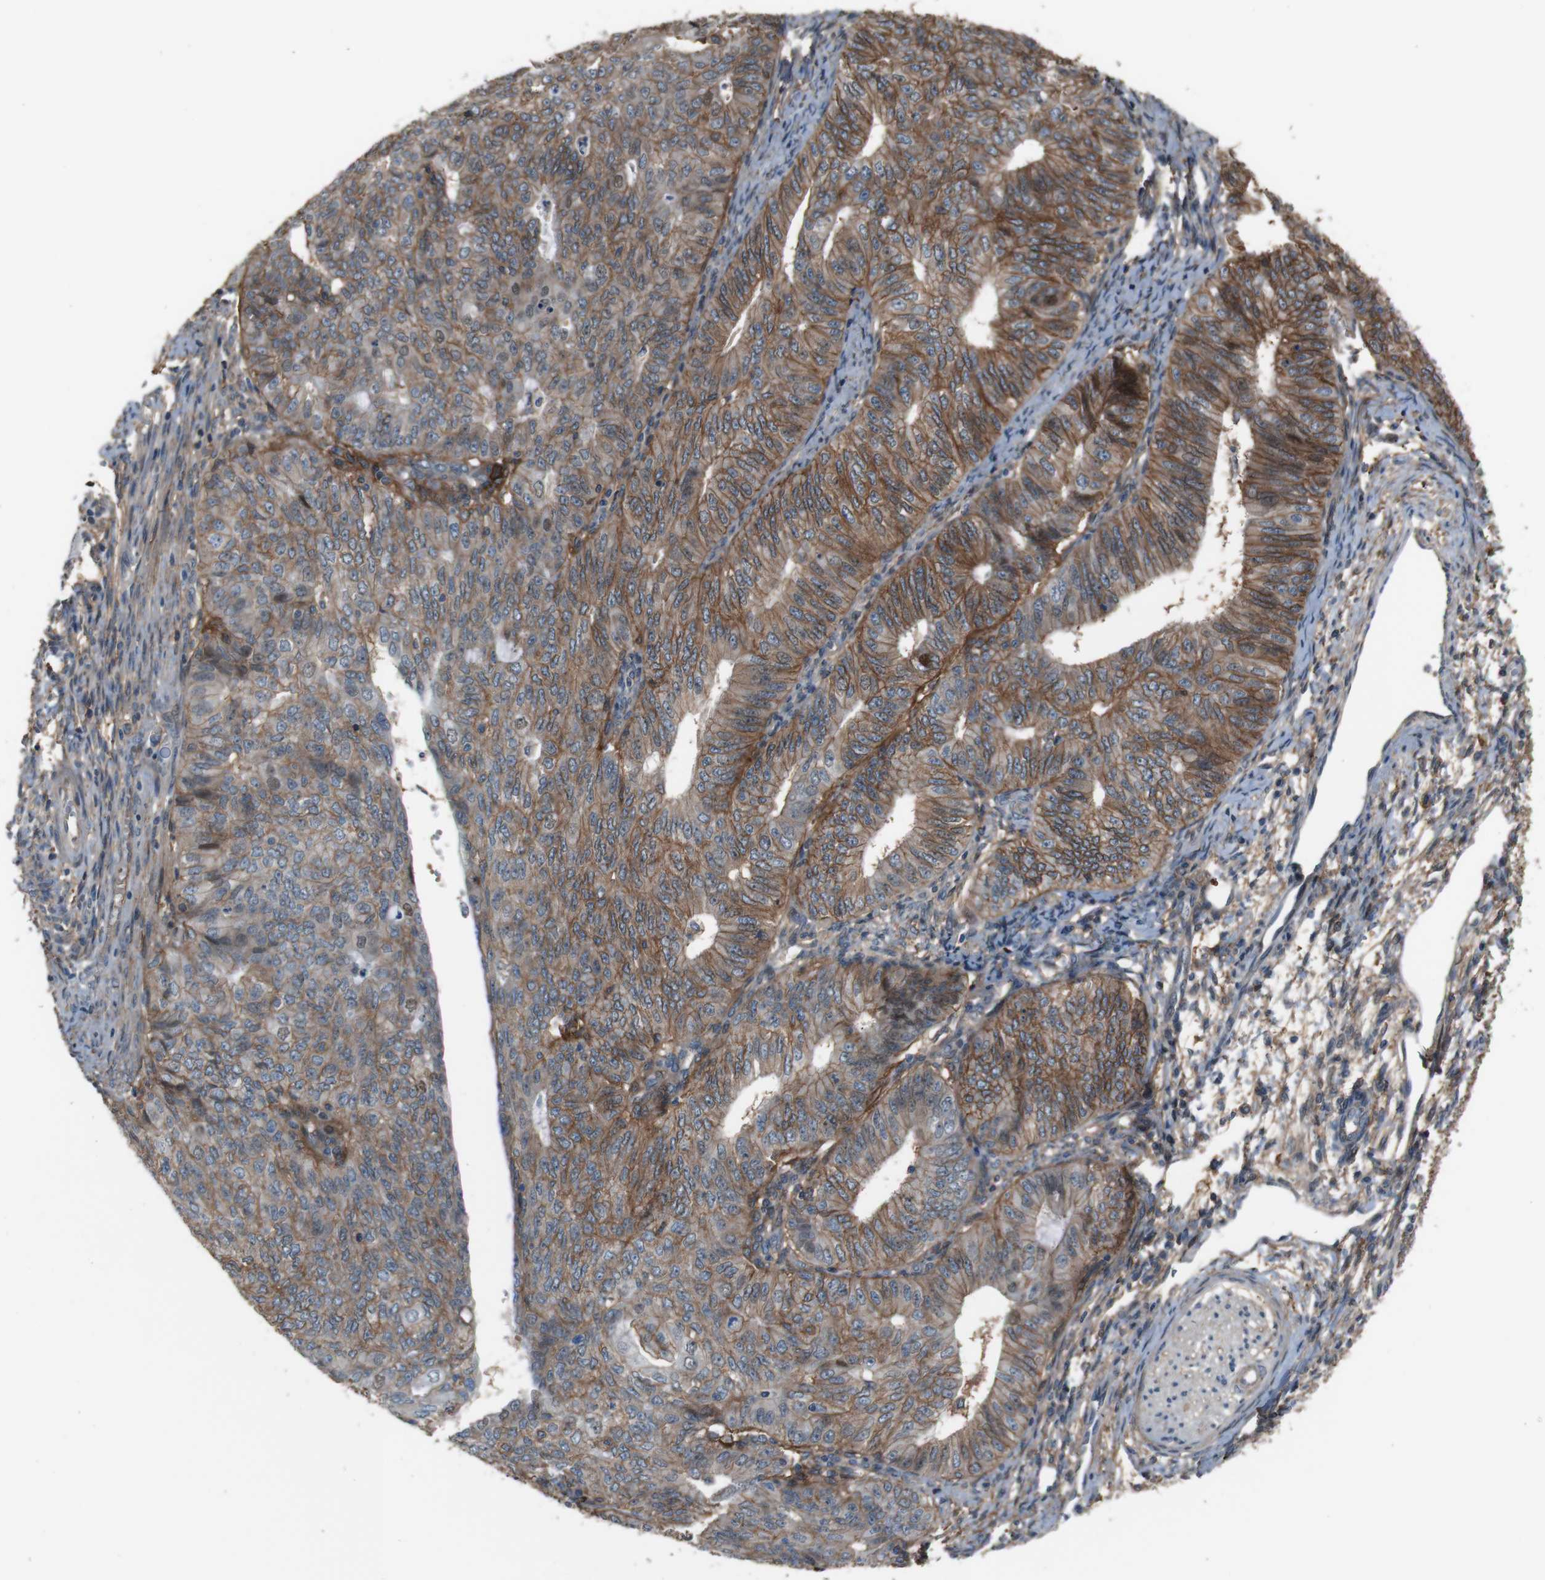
{"staining": {"intensity": "moderate", "quantity": "25%-75%", "location": "cytoplasmic/membranous"}, "tissue": "endometrial cancer", "cell_type": "Tumor cells", "image_type": "cancer", "snomed": [{"axis": "morphology", "description": "Adenocarcinoma, NOS"}, {"axis": "topography", "description": "Endometrium"}], "caption": "Protein analysis of adenocarcinoma (endometrial) tissue displays moderate cytoplasmic/membranous positivity in approximately 25%-75% of tumor cells. The staining was performed using DAB (3,3'-diaminobenzidine) to visualize the protein expression in brown, while the nuclei were stained in blue with hematoxylin (Magnification: 20x).", "gene": "ATP2B1", "patient": {"sex": "female", "age": 32}}